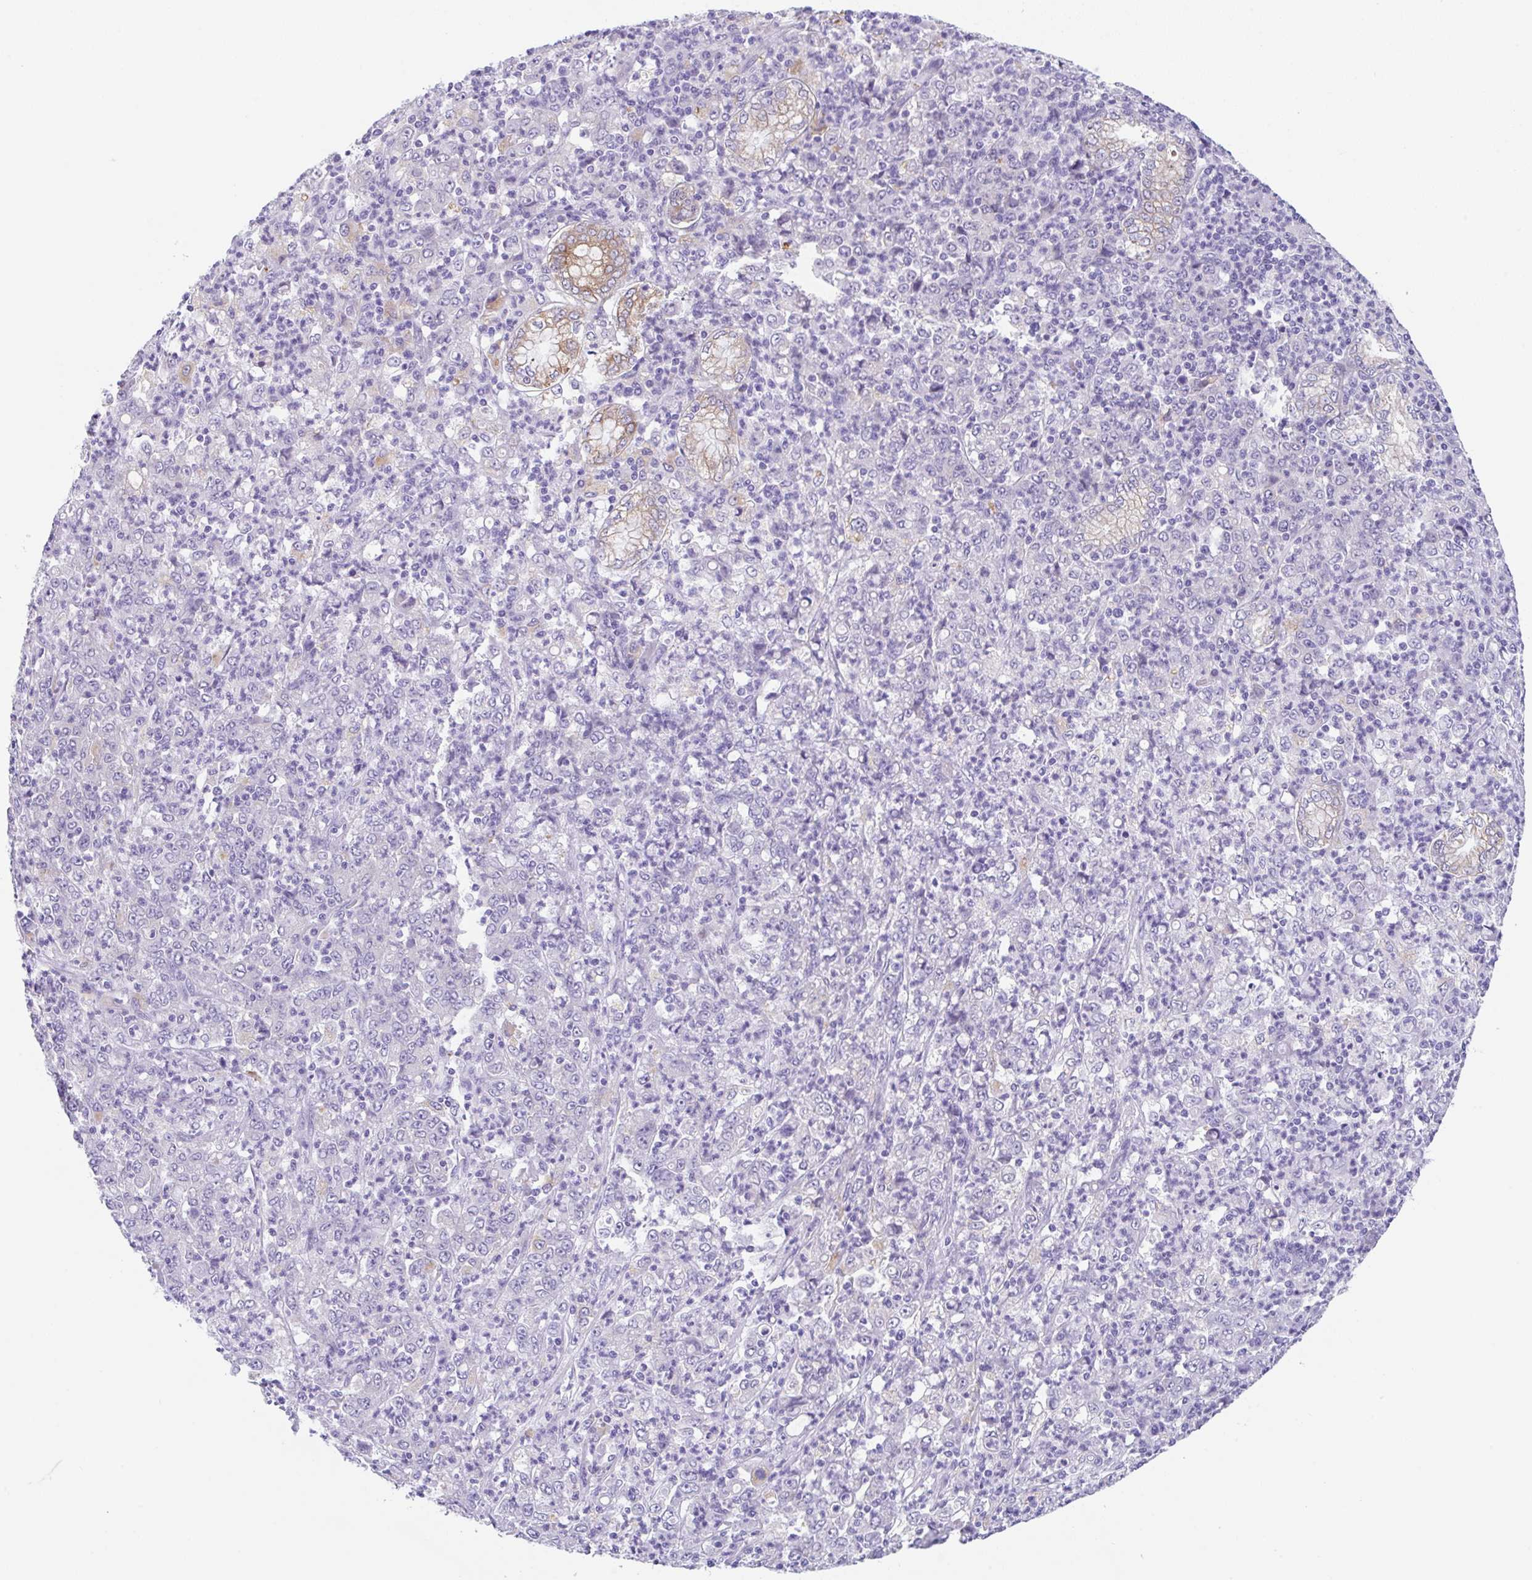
{"staining": {"intensity": "negative", "quantity": "none", "location": "none"}, "tissue": "stomach cancer", "cell_type": "Tumor cells", "image_type": "cancer", "snomed": [{"axis": "morphology", "description": "Adenocarcinoma, NOS"}, {"axis": "topography", "description": "Stomach, lower"}], "caption": "Stomach adenocarcinoma stained for a protein using IHC exhibits no expression tumor cells.", "gene": "TRAF4", "patient": {"sex": "female", "age": 71}}